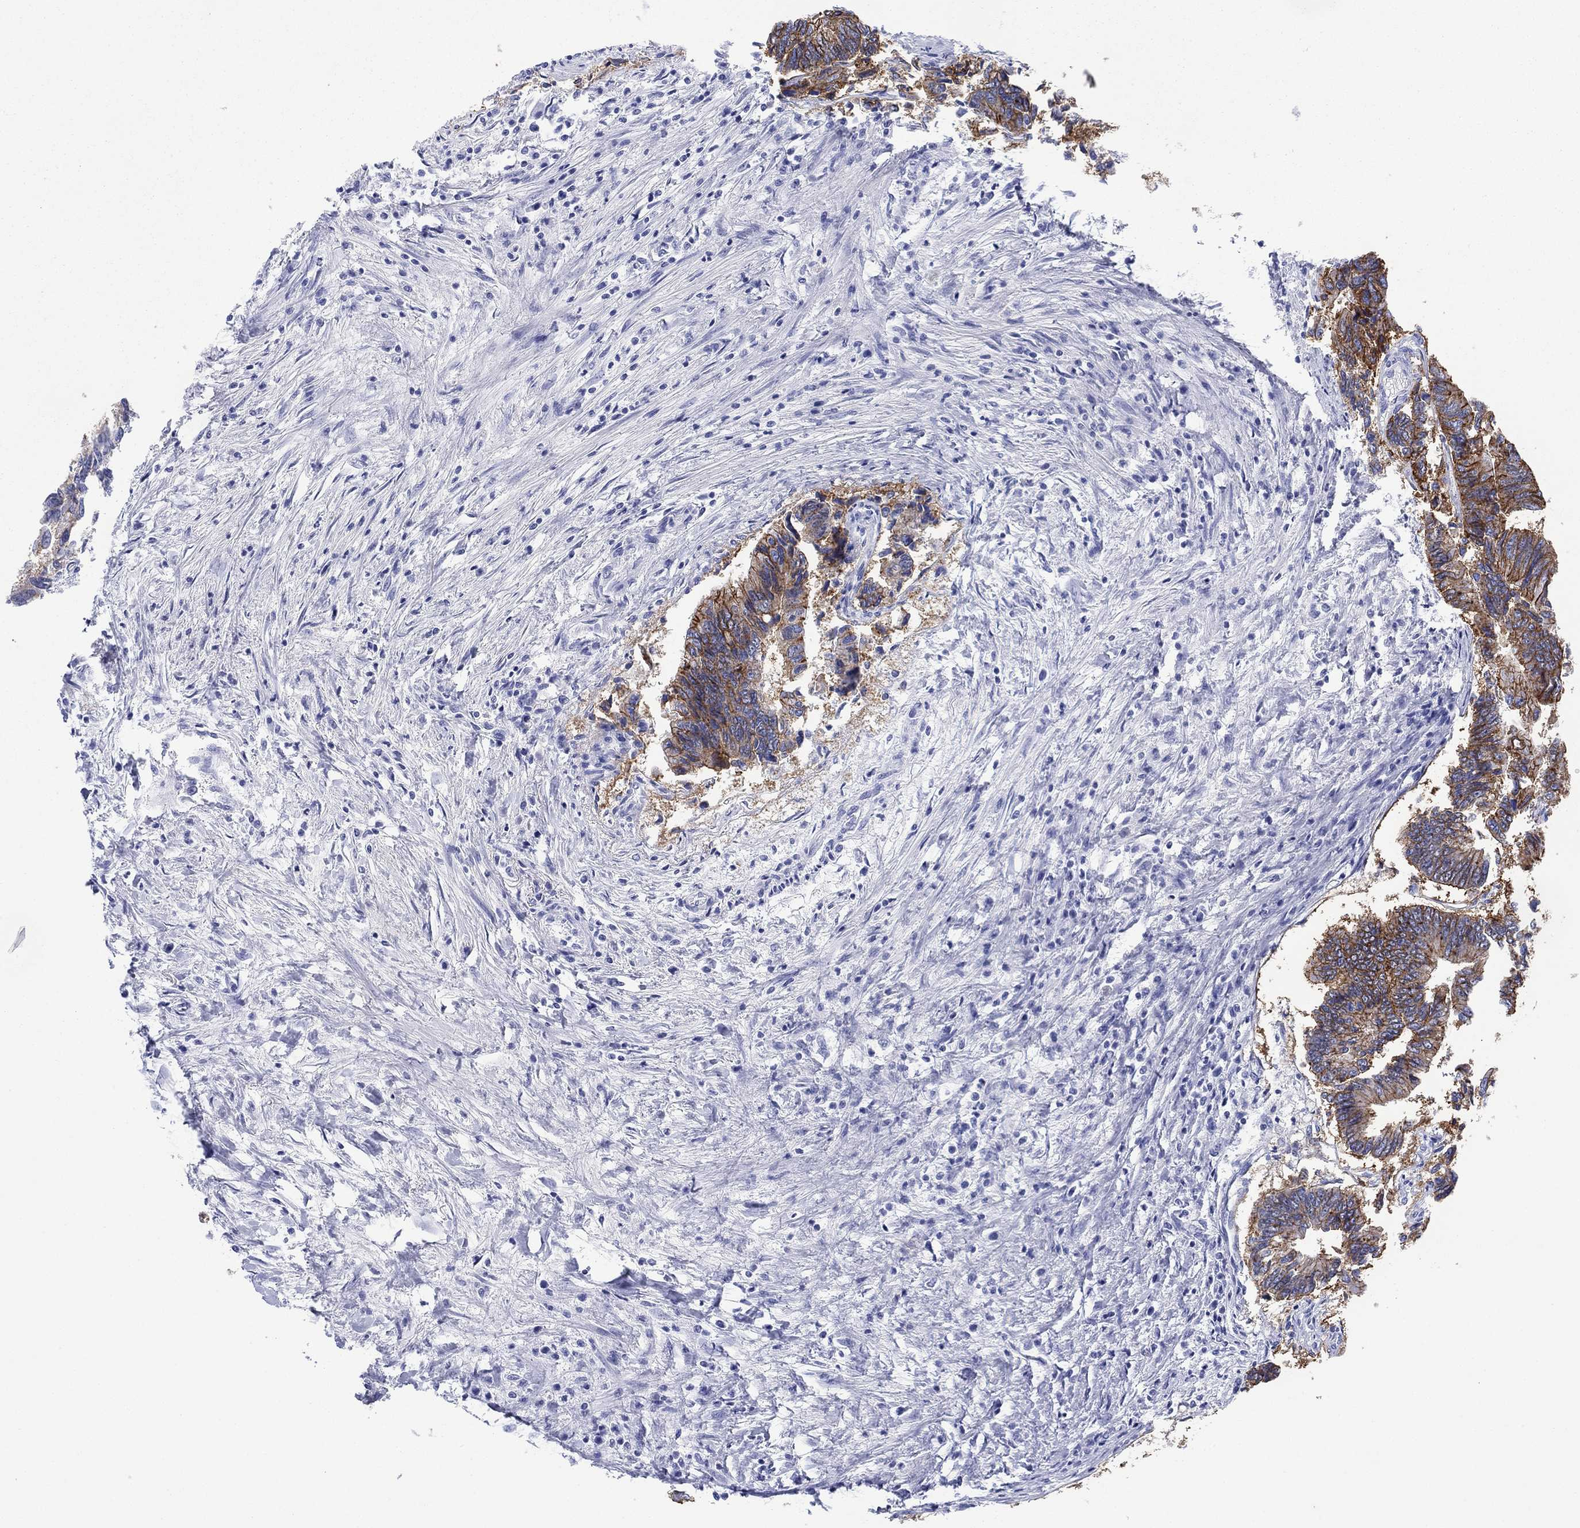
{"staining": {"intensity": "strong", "quantity": "<25%", "location": "cytoplasmic/membranous"}, "tissue": "colorectal cancer", "cell_type": "Tumor cells", "image_type": "cancer", "snomed": [{"axis": "morphology", "description": "Adenocarcinoma, NOS"}, {"axis": "topography", "description": "Colon"}], "caption": "This image reveals IHC staining of human colorectal cancer, with medium strong cytoplasmic/membranous expression in about <25% of tumor cells.", "gene": "ATP1B1", "patient": {"sex": "female", "age": 65}}